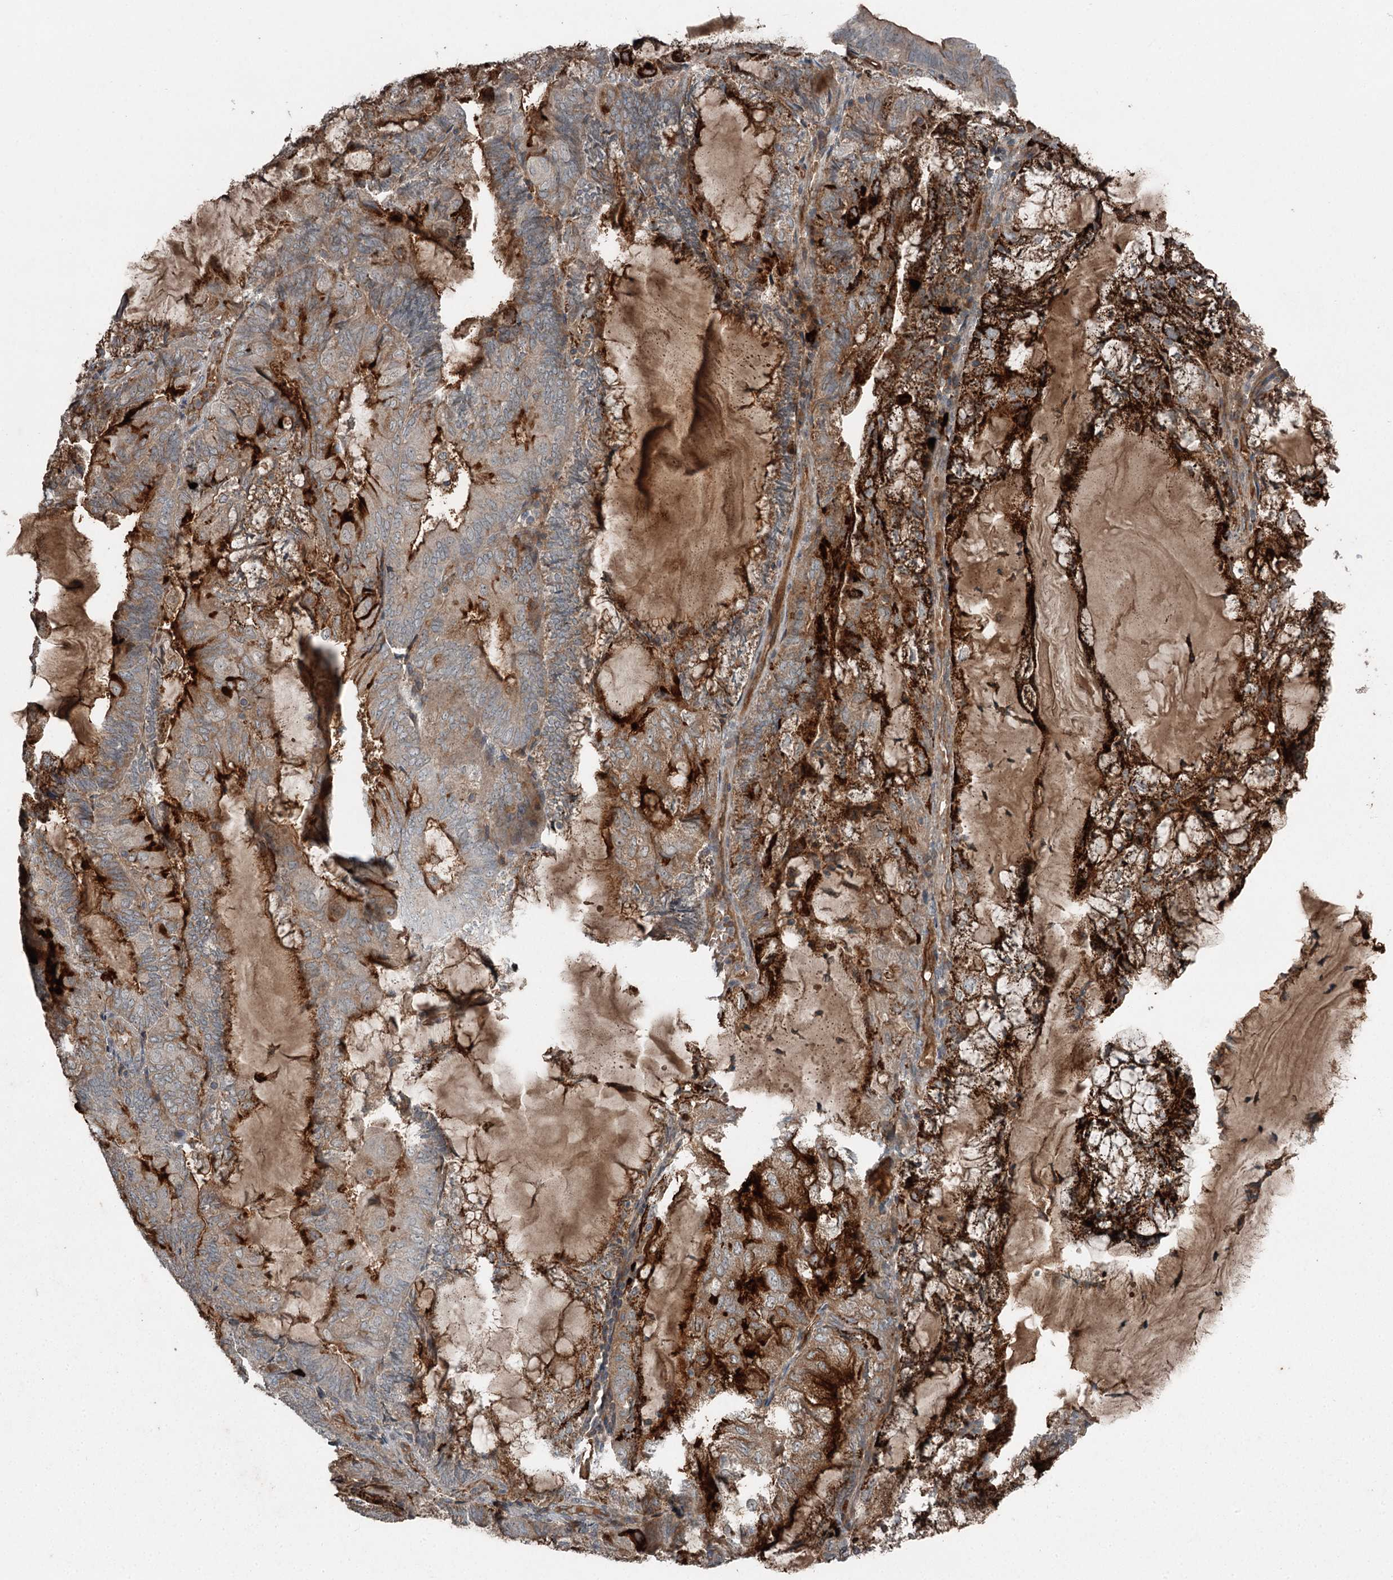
{"staining": {"intensity": "strong", "quantity": "<25%", "location": "cytoplasmic/membranous"}, "tissue": "endometrial cancer", "cell_type": "Tumor cells", "image_type": "cancer", "snomed": [{"axis": "morphology", "description": "Adenocarcinoma, NOS"}, {"axis": "topography", "description": "Endometrium"}], "caption": "Immunohistochemistry of adenocarcinoma (endometrial) exhibits medium levels of strong cytoplasmic/membranous staining in about <25% of tumor cells. (DAB (3,3'-diaminobenzidine) IHC, brown staining for protein, blue staining for nuclei).", "gene": "SLC39A8", "patient": {"sex": "female", "age": 81}}